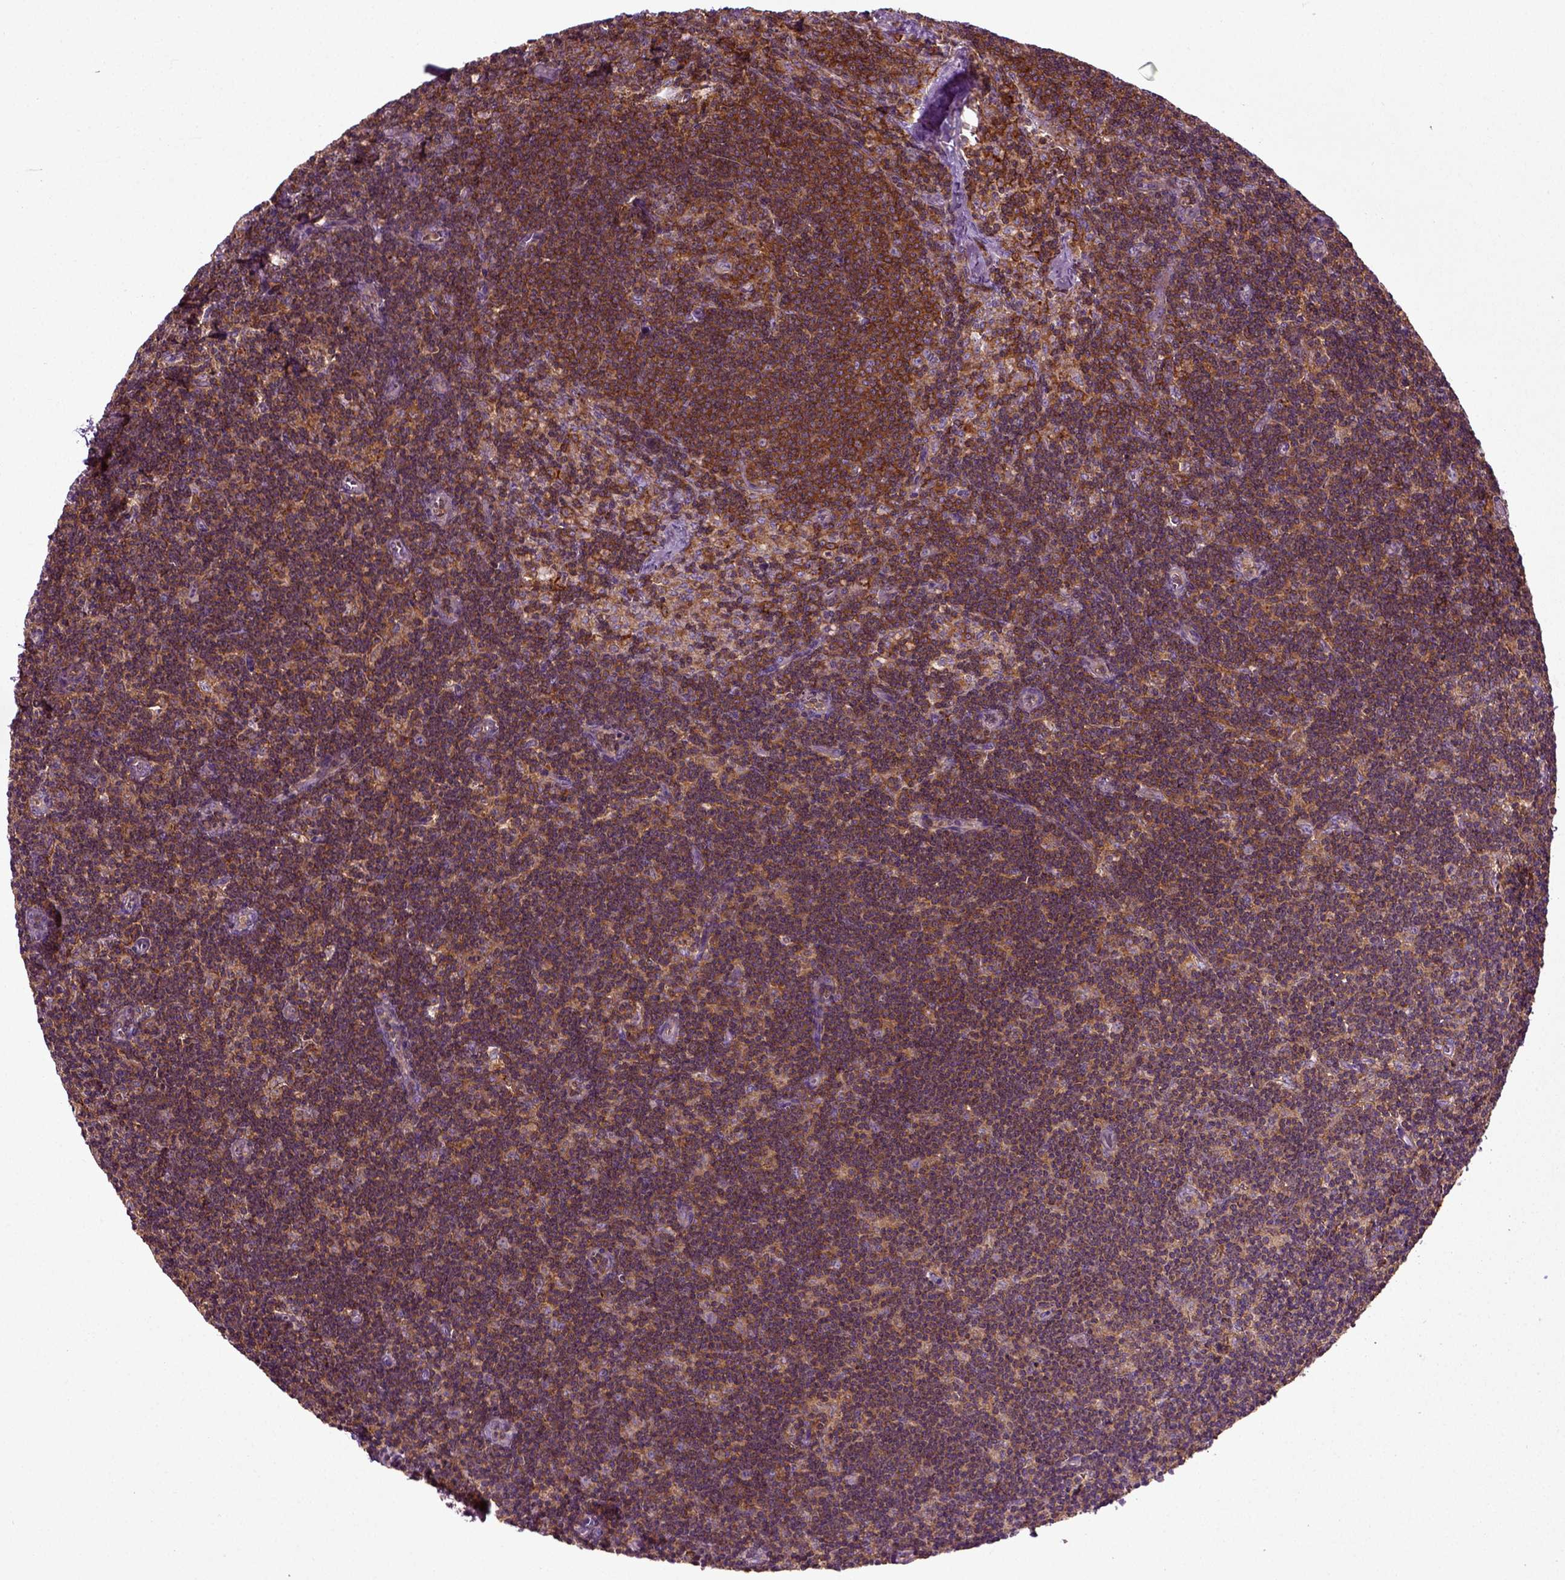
{"staining": {"intensity": "strong", "quantity": ">75%", "location": "cytoplasmic/membranous"}, "tissue": "lymph node", "cell_type": "Germinal center cells", "image_type": "normal", "snomed": [{"axis": "morphology", "description": "Normal tissue, NOS"}, {"axis": "topography", "description": "Lymph node"}], "caption": "Strong cytoplasmic/membranous staining for a protein is seen in about >75% of germinal center cells of unremarkable lymph node using IHC.", "gene": "RHOF", "patient": {"sex": "female", "age": 34}}